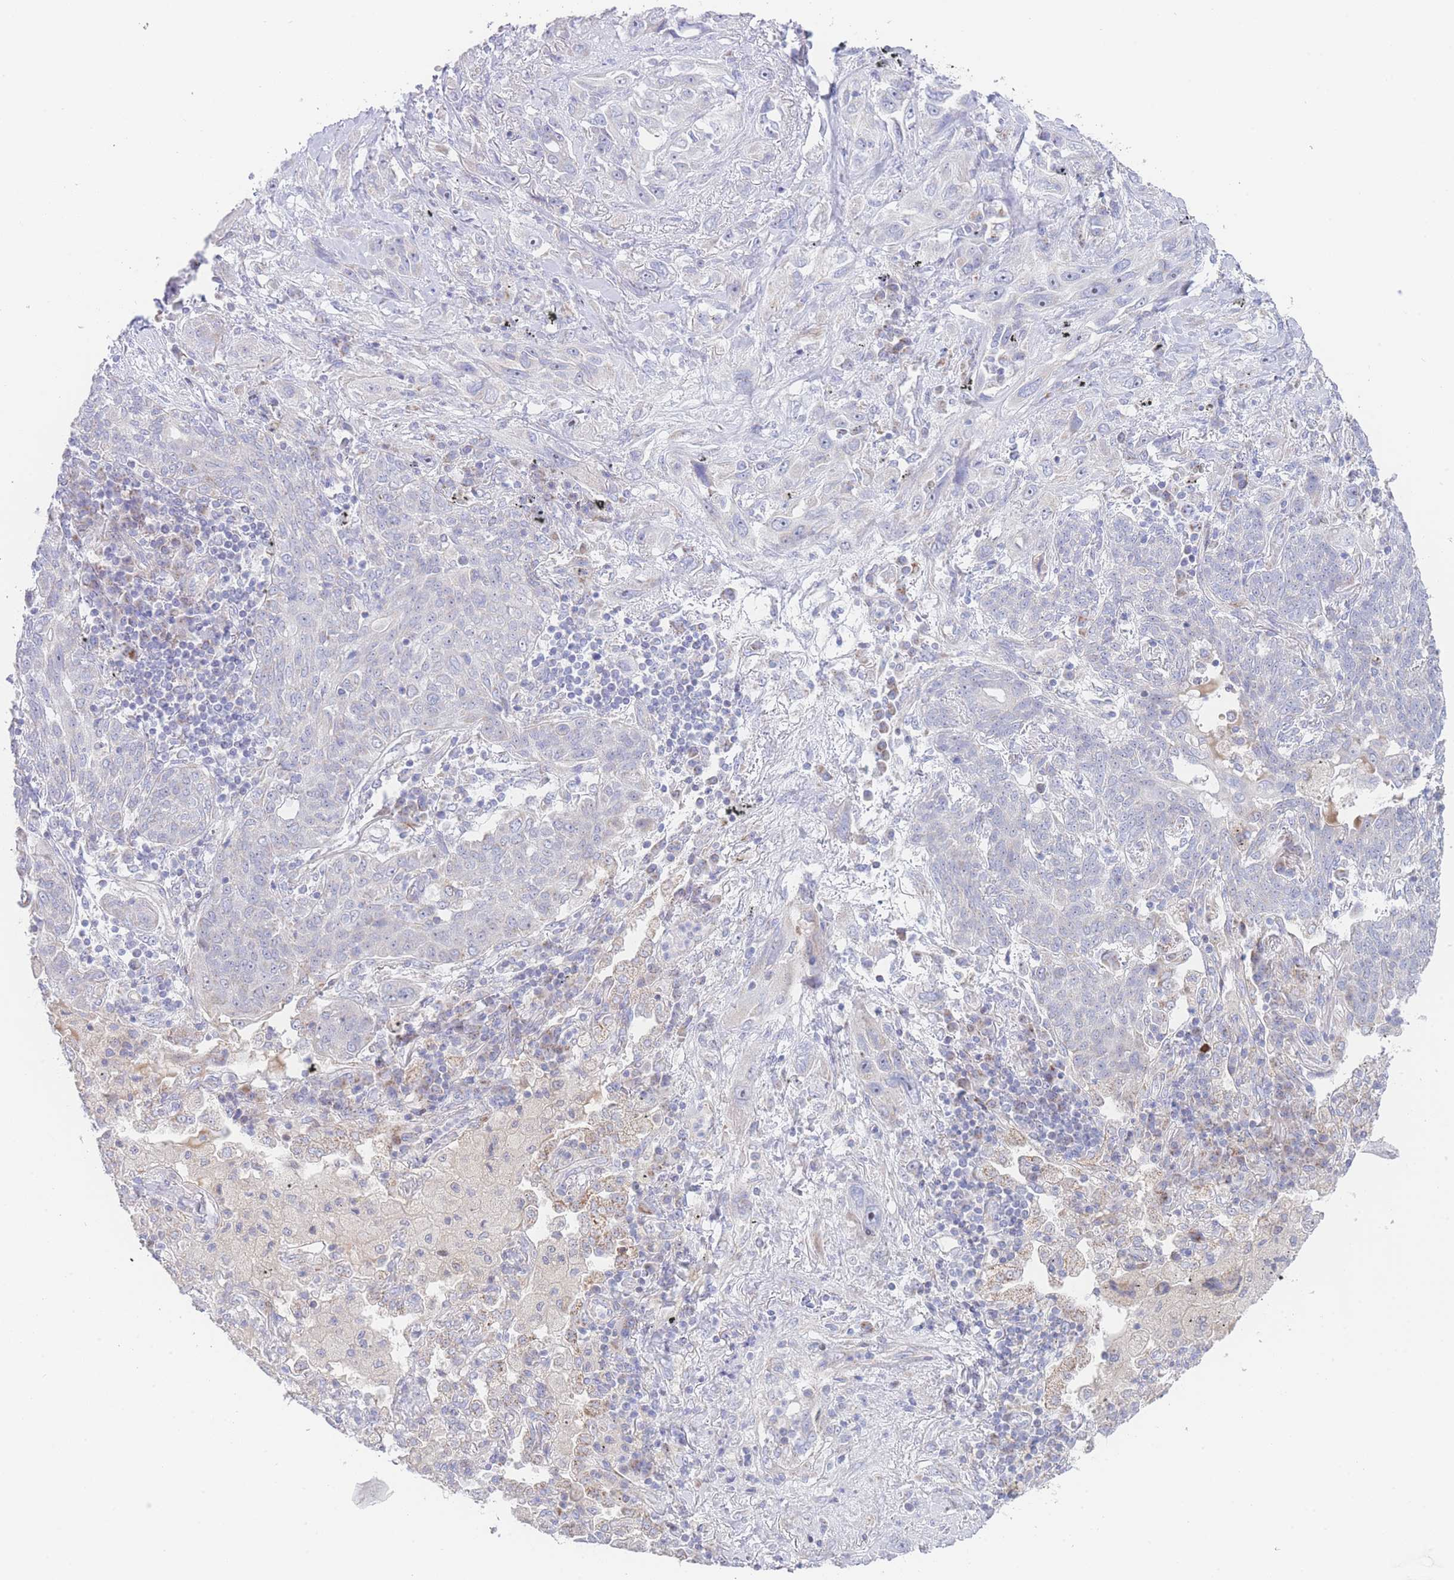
{"staining": {"intensity": "negative", "quantity": "none", "location": "none"}, "tissue": "lung cancer", "cell_type": "Tumor cells", "image_type": "cancer", "snomed": [{"axis": "morphology", "description": "Squamous cell carcinoma, NOS"}, {"axis": "topography", "description": "Lung"}], "caption": "The immunohistochemistry (IHC) histopathology image has no significant positivity in tumor cells of lung squamous cell carcinoma tissue.", "gene": "GPAM", "patient": {"sex": "female", "age": 70}}